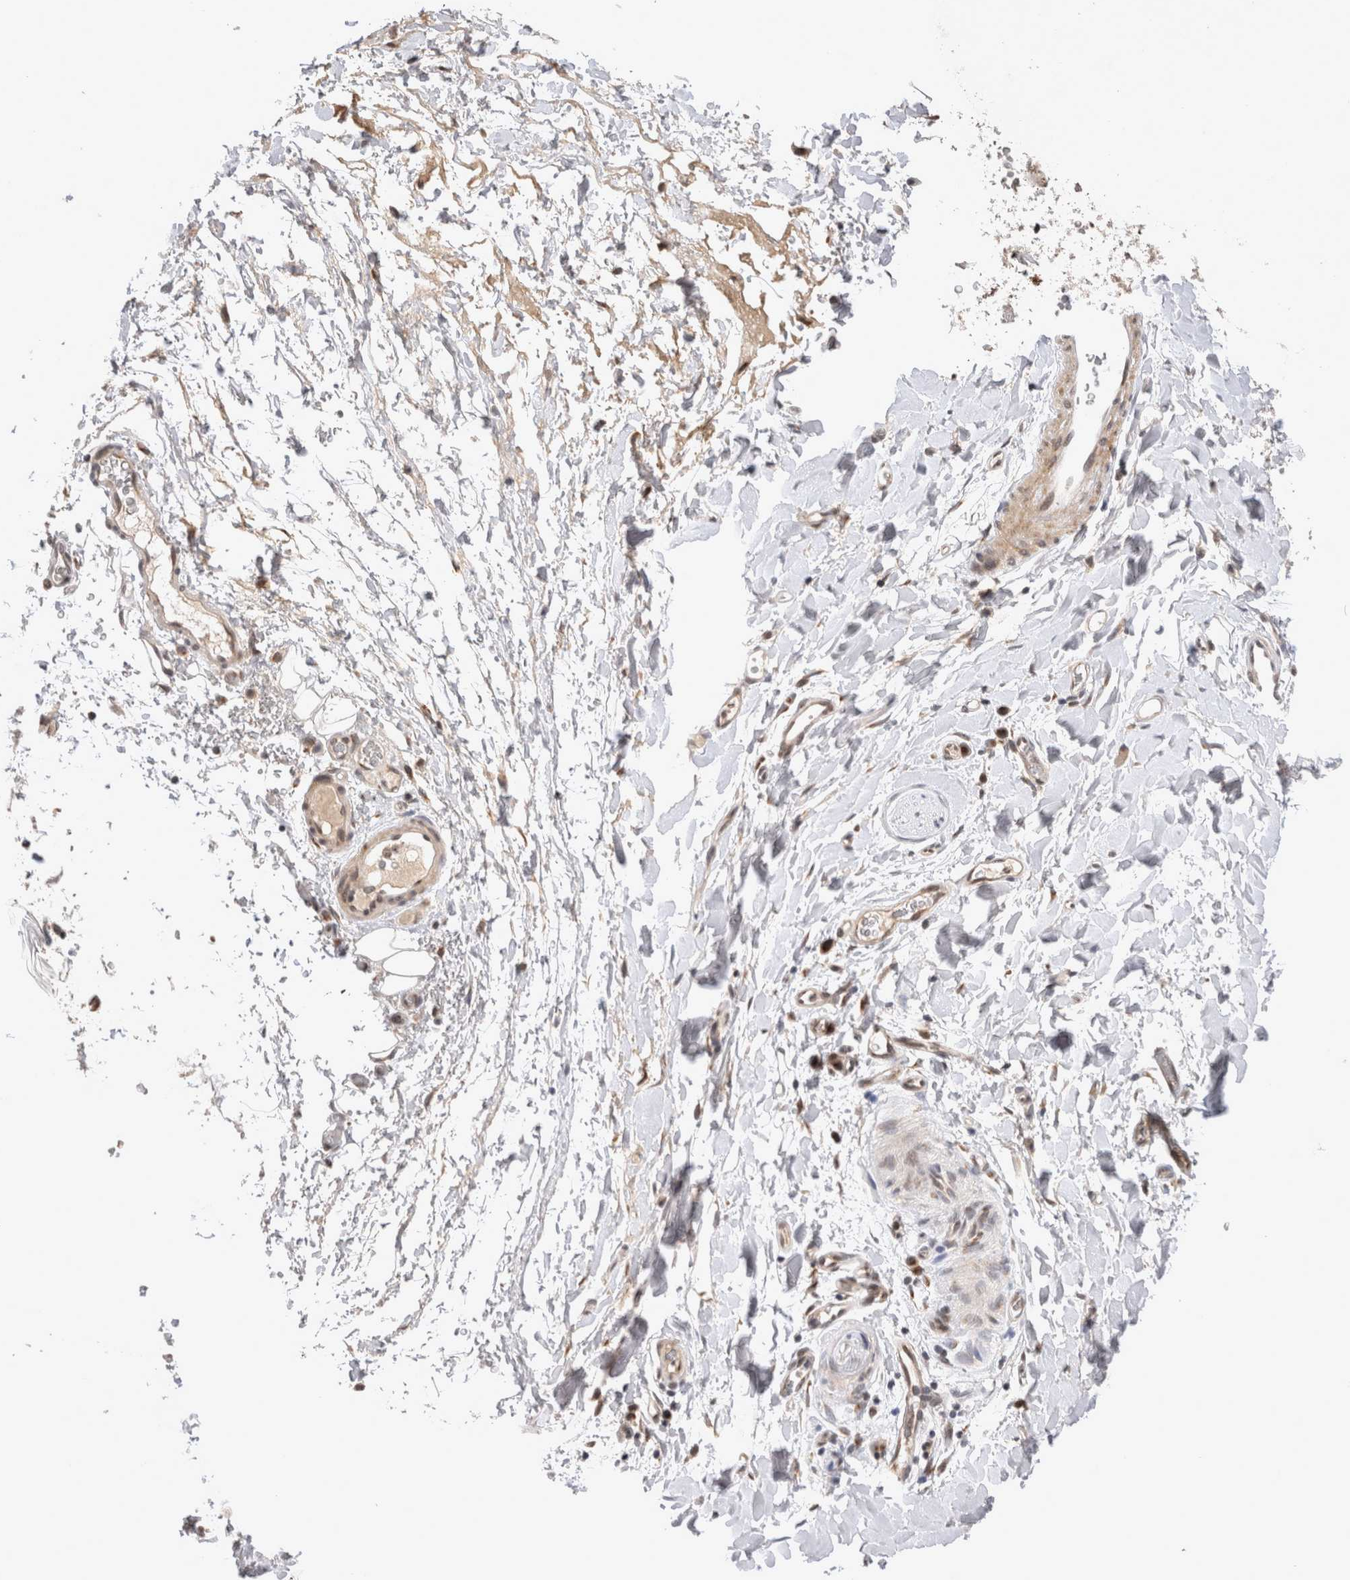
{"staining": {"intensity": "weak", "quantity": ">75%", "location": "cytoplasmic/membranous,nuclear"}, "tissue": "adipose tissue", "cell_type": "Adipocytes", "image_type": "normal", "snomed": [{"axis": "morphology", "description": "Normal tissue, NOS"}, {"axis": "morphology", "description": "Adenocarcinoma, NOS"}, {"axis": "topography", "description": "Esophagus"}], "caption": "Brown immunohistochemical staining in unremarkable adipose tissue exhibits weak cytoplasmic/membranous,nuclear staining in about >75% of adipocytes. The protein is stained brown, and the nuclei are stained in blue (DAB IHC with brightfield microscopy, high magnification).", "gene": "TMEM65", "patient": {"sex": "male", "age": 62}}